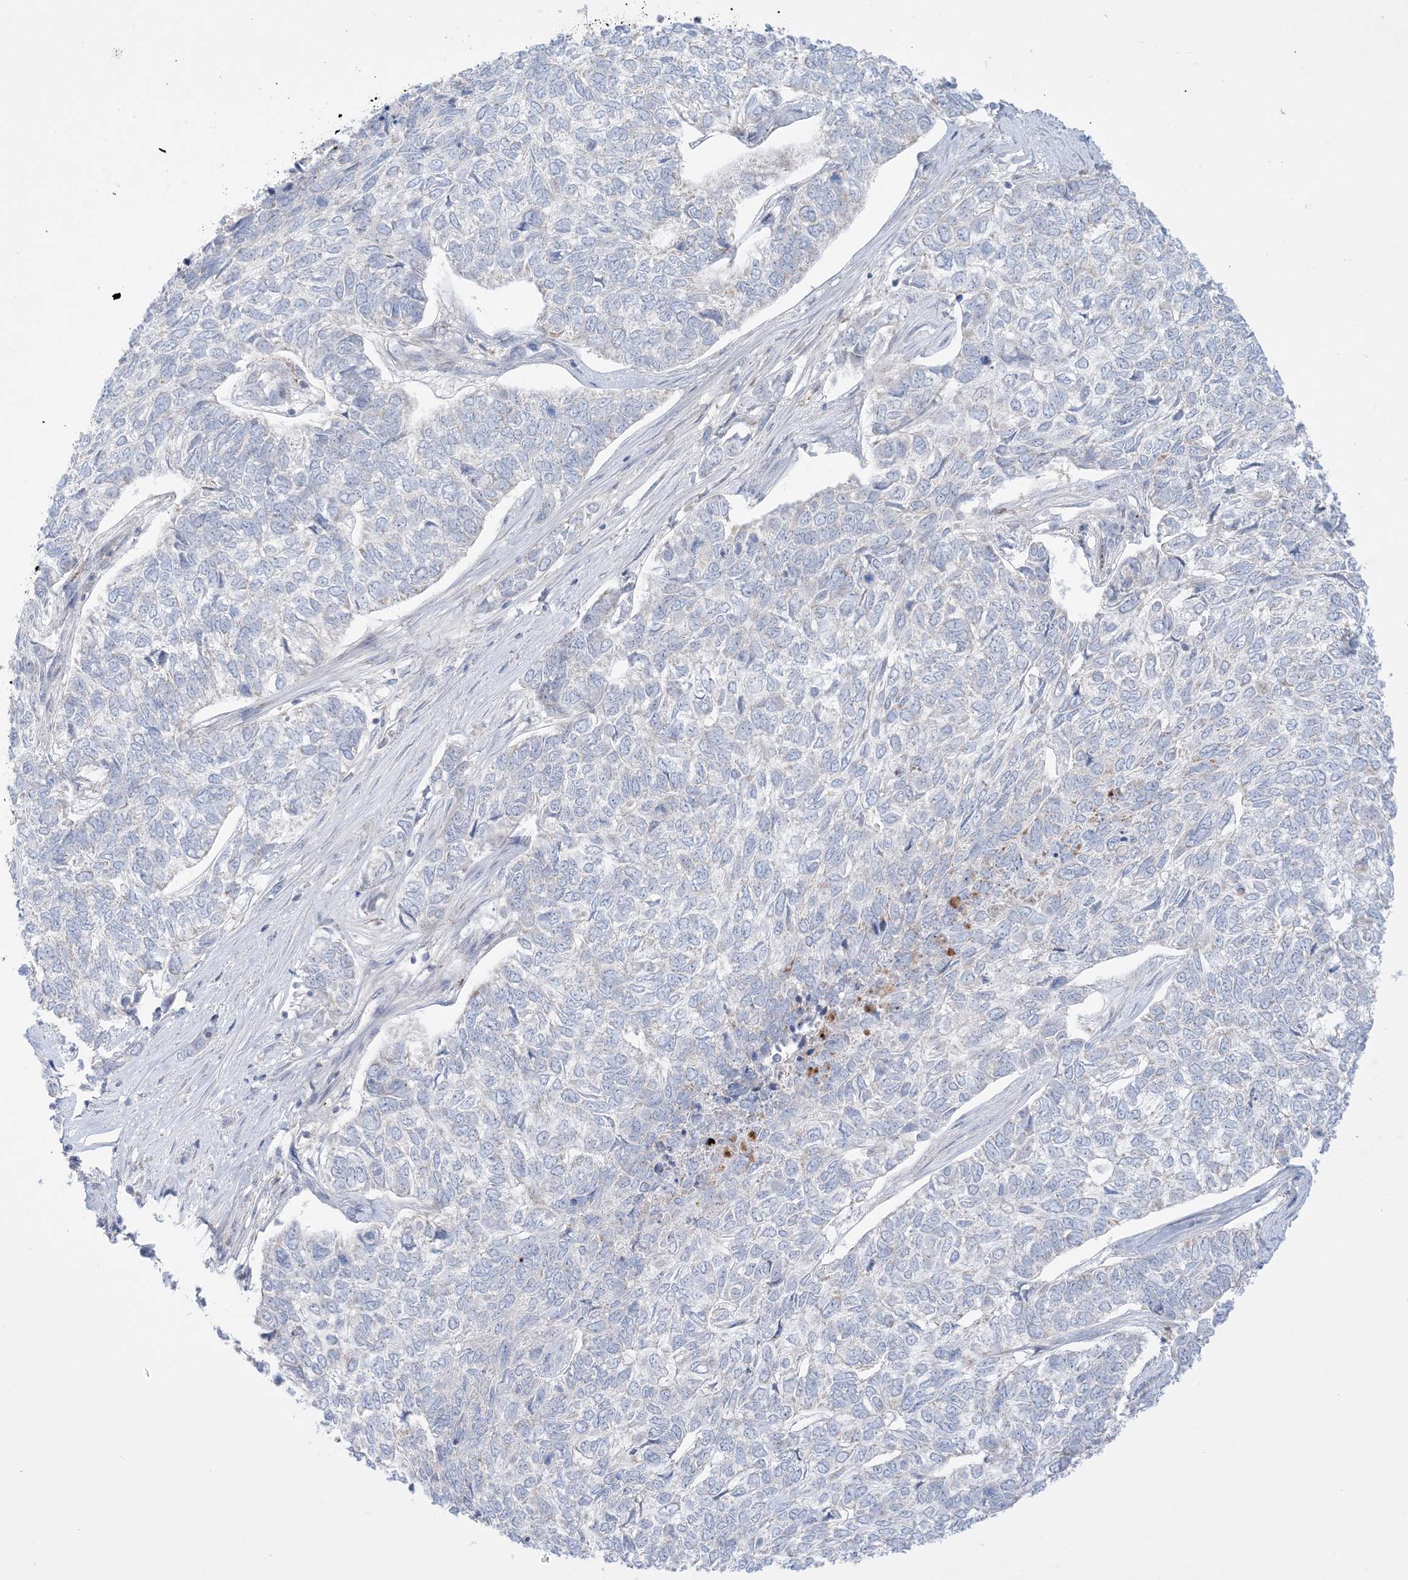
{"staining": {"intensity": "negative", "quantity": "none", "location": "none"}, "tissue": "skin cancer", "cell_type": "Tumor cells", "image_type": "cancer", "snomed": [{"axis": "morphology", "description": "Basal cell carcinoma"}, {"axis": "topography", "description": "Skin"}], "caption": "This image is of skin basal cell carcinoma stained with IHC to label a protein in brown with the nuclei are counter-stained blue. There is no positivity in tumor cells. The staining is performed using DAB (3,3'-diaminobenzidine) brown chromogen with nuclei counter-stained in using hematoxylin.", "gene": "KCTD6", "patient": {"sex": "female", "age": 65}}